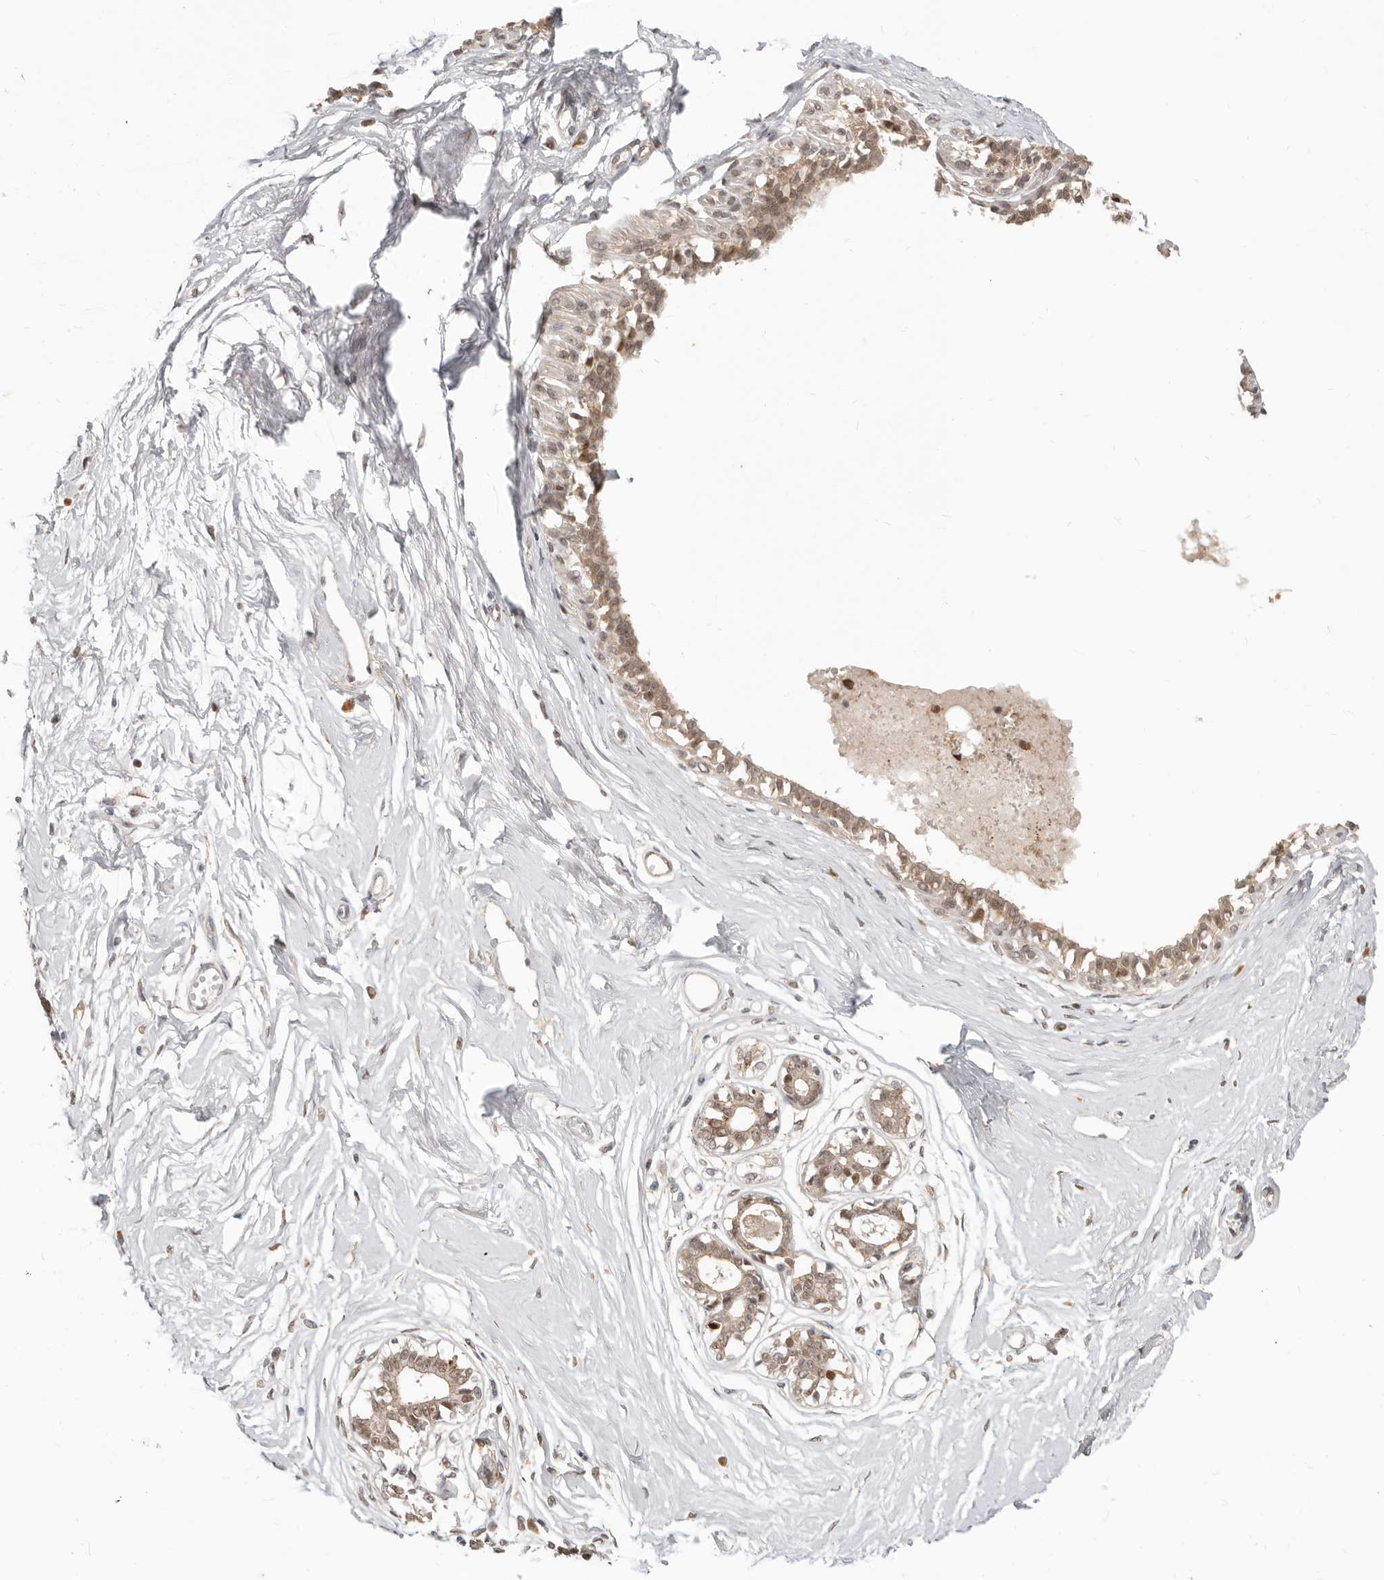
{"staining": {"intensity": "weak", "quantity": "25%-75%", "location": "nuclear"}, "tissue": "breast", "cell_type": "Adipocytes", "image_type": "normal", "snomed": [{"axis": "morphology", "description": "Normal tissue, NOS"}, {"axis": "topography", "description": "Breast"}], "caption": "Immunohistochemistry of normal human breast shows low levels of weak nuclear positivity in about 25%-75% of adipocytes.", "gene": "RFC2", "patient": {"sex": "female", "age": 45}}